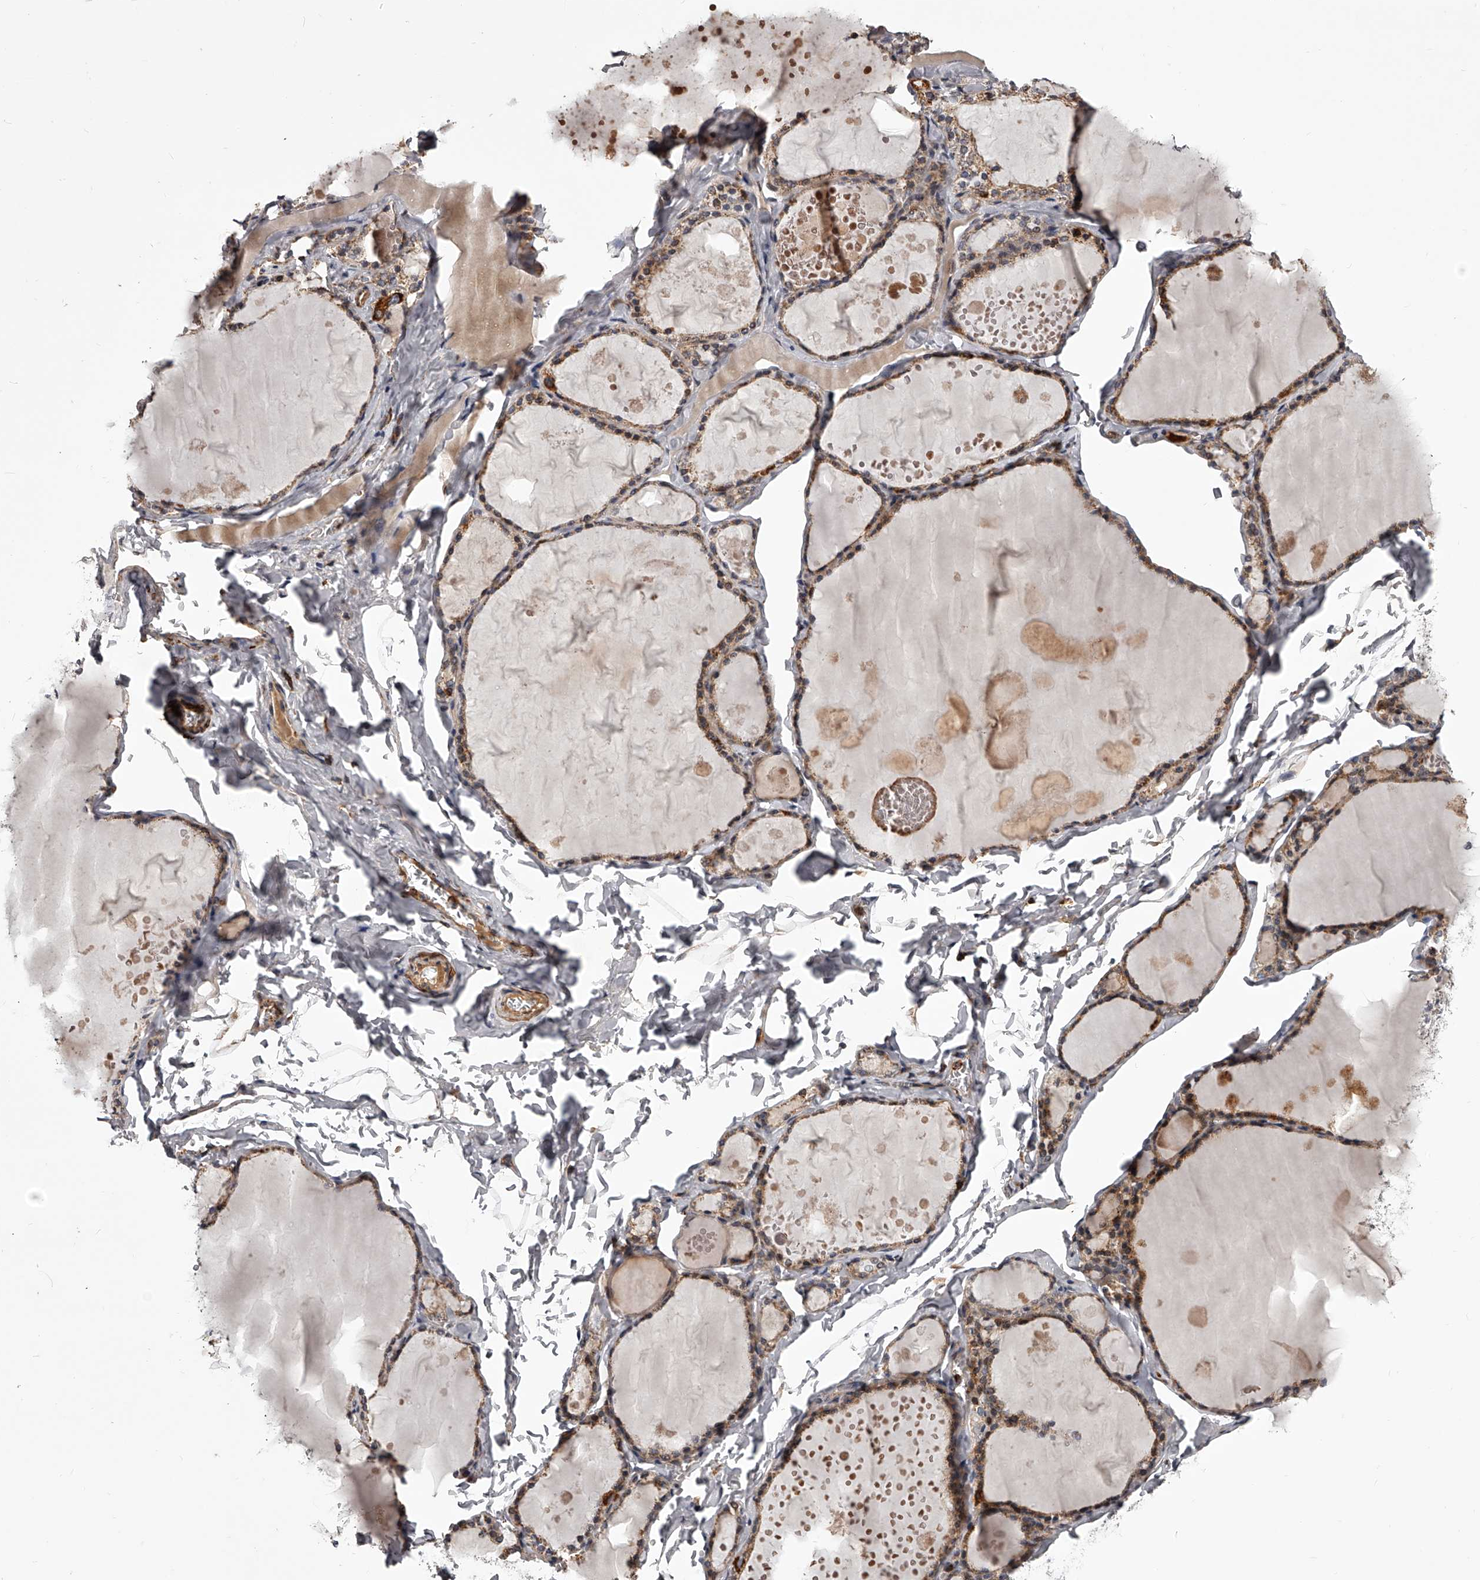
{"staining": {"intensity": "moderate", "quantity": ">75%", "location": "cytoplasmic/membranous"}, "tissue": "thyroid gland", "cell_type": "Glandular cells", "image_type": "normal", "snomed": [{"axis": "morphology", "description": "Normal tissue, NOS"}, {"axis": "topography", "description": "Thyroid gland"}], "caption": "Human thyroid gland stained for a protein (brown) shows moderate cytoplasmic/membranous positive expression in about >75% of glandular cells.", "gene": "RRP36", "patient": {"sex": "male", "age": 56}}